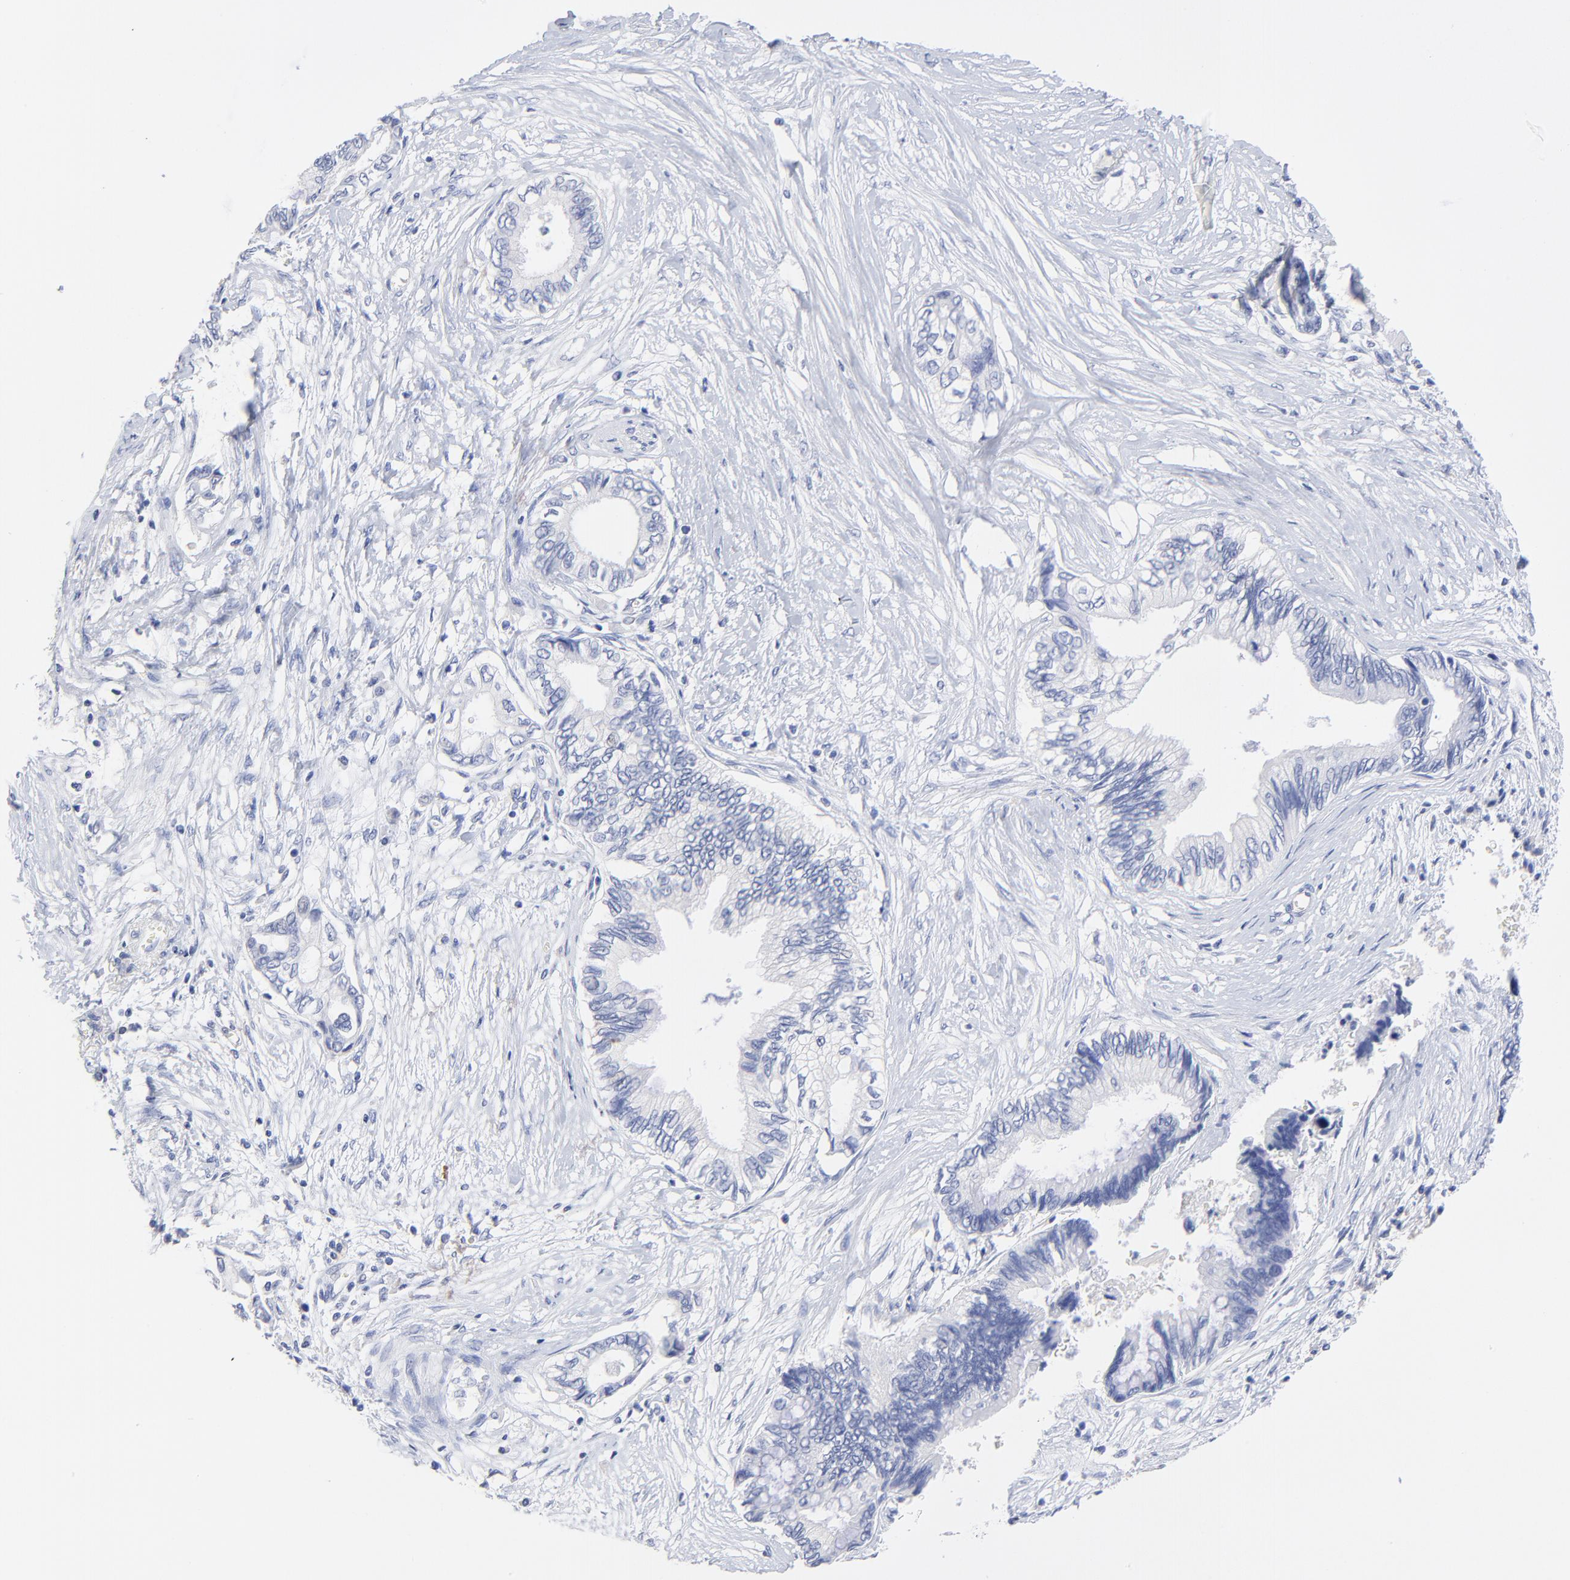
{"staining": {"intensity": "negative", "quantity": "none", "location": "none"}, "tissue": "pancreatic cancer", "cell_type": "Tumor cells", "image_type": "cancer", "snomed": [{"axis": "morphology", "description": "Adenocarcinoma, NOS"}, {"axis": "topography", "description": "Pancreas"}], "caption": "Pancreatic adenocarcinoma stained for a protein using IHC shows no staining tumor cells.", "gene": "SULT4A1", "patient": {"sex": "female", "age": 66}}